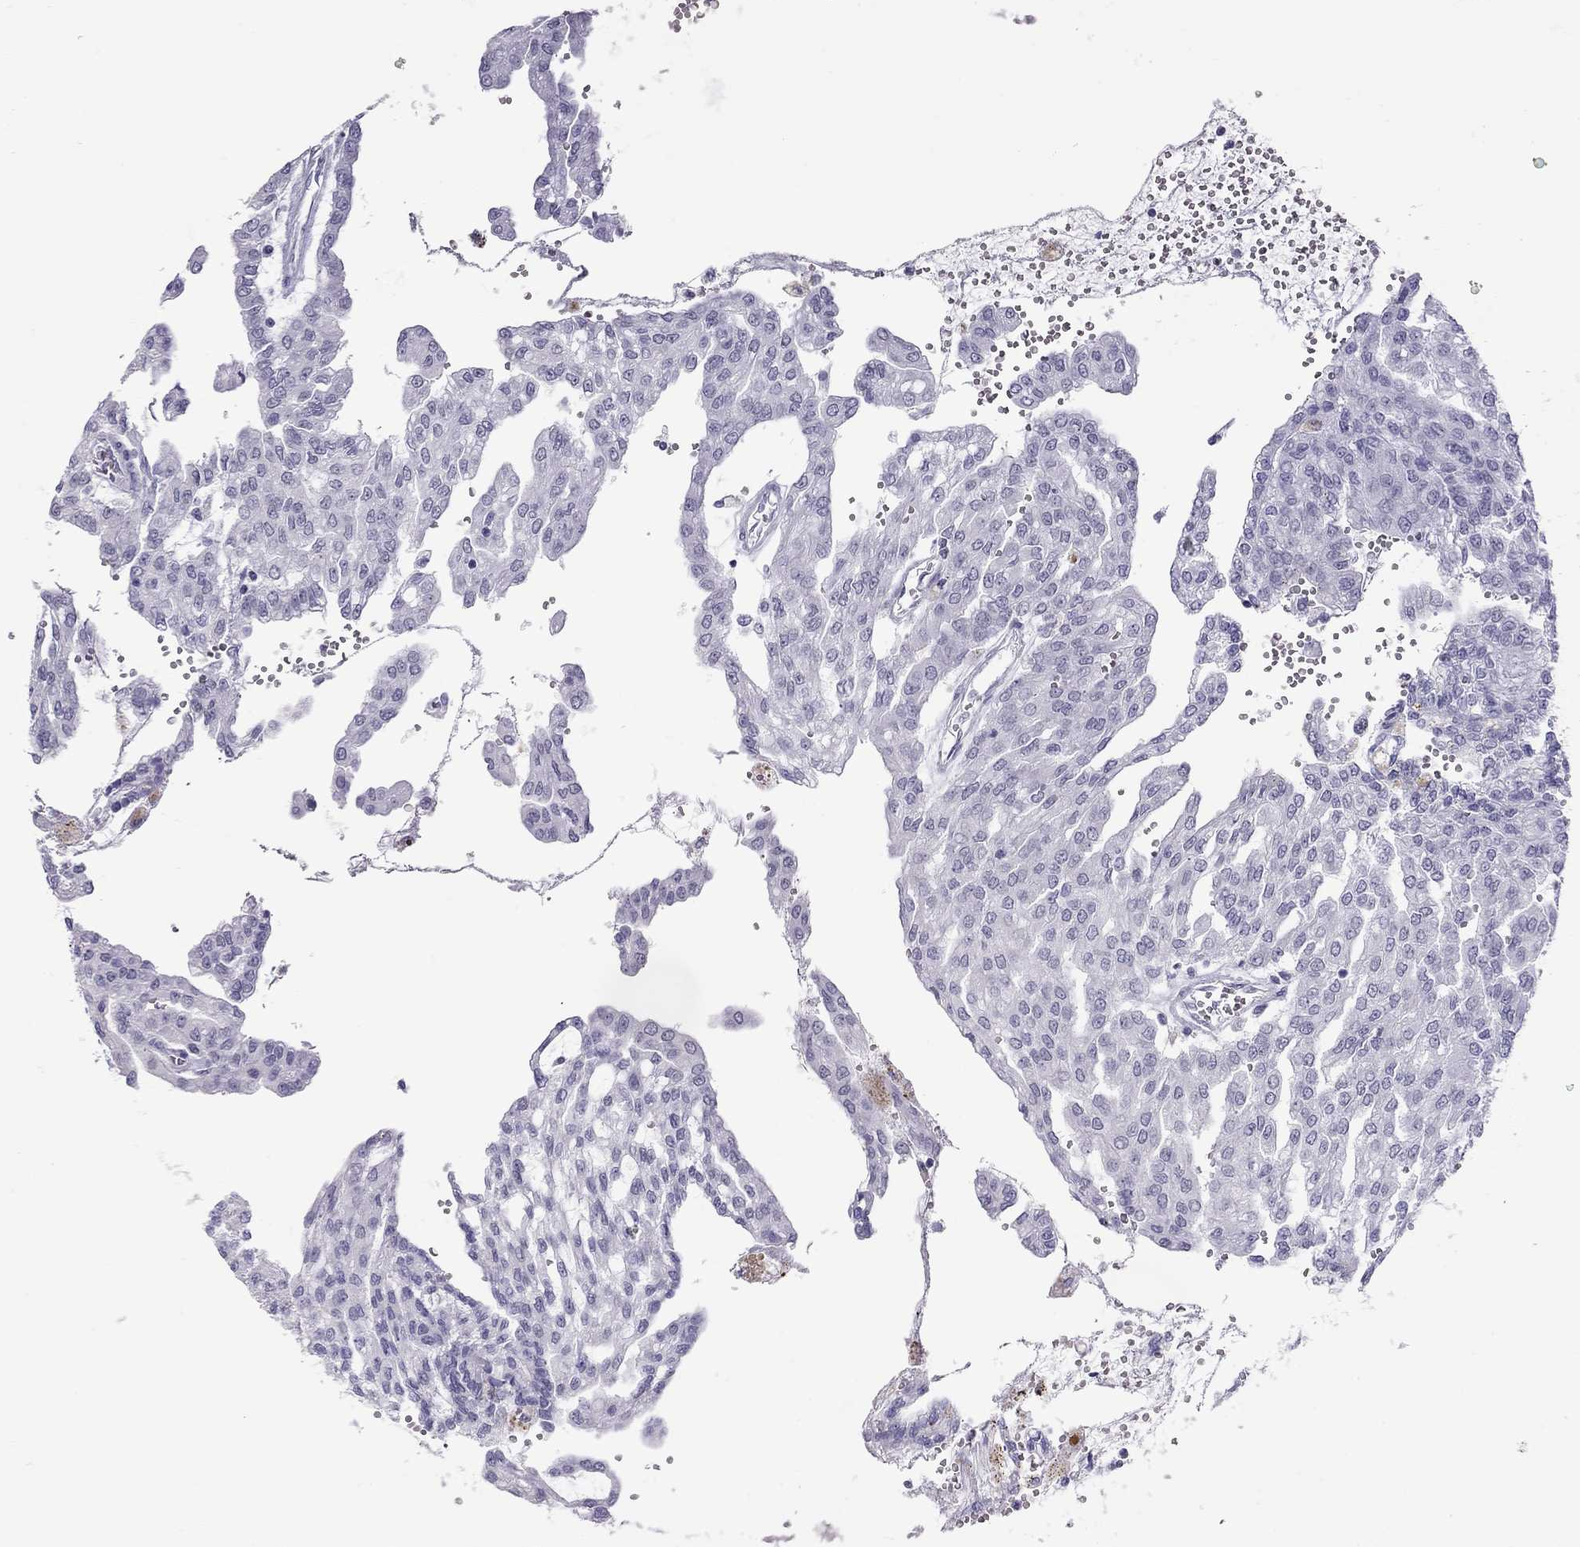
{"staining": {"intensity": "negative", "quantity": "none", "location": "none"}, "tissue": "renal cancer", "cell_type": "Tumor cells", "image_type": "cancer", "snomed": [{"axis": "morphology", "description": "Adenocarcinoma, NOS"}, {"axis": "topography", "description": "Kidney"}], "caption": "This is an IHC photomicrograph of human renal cancer (adenocarcinoma). There is no positivity in tumor cells.", "gene": "CHRNB3", "patient": {"sex": "male", "age": 63}}